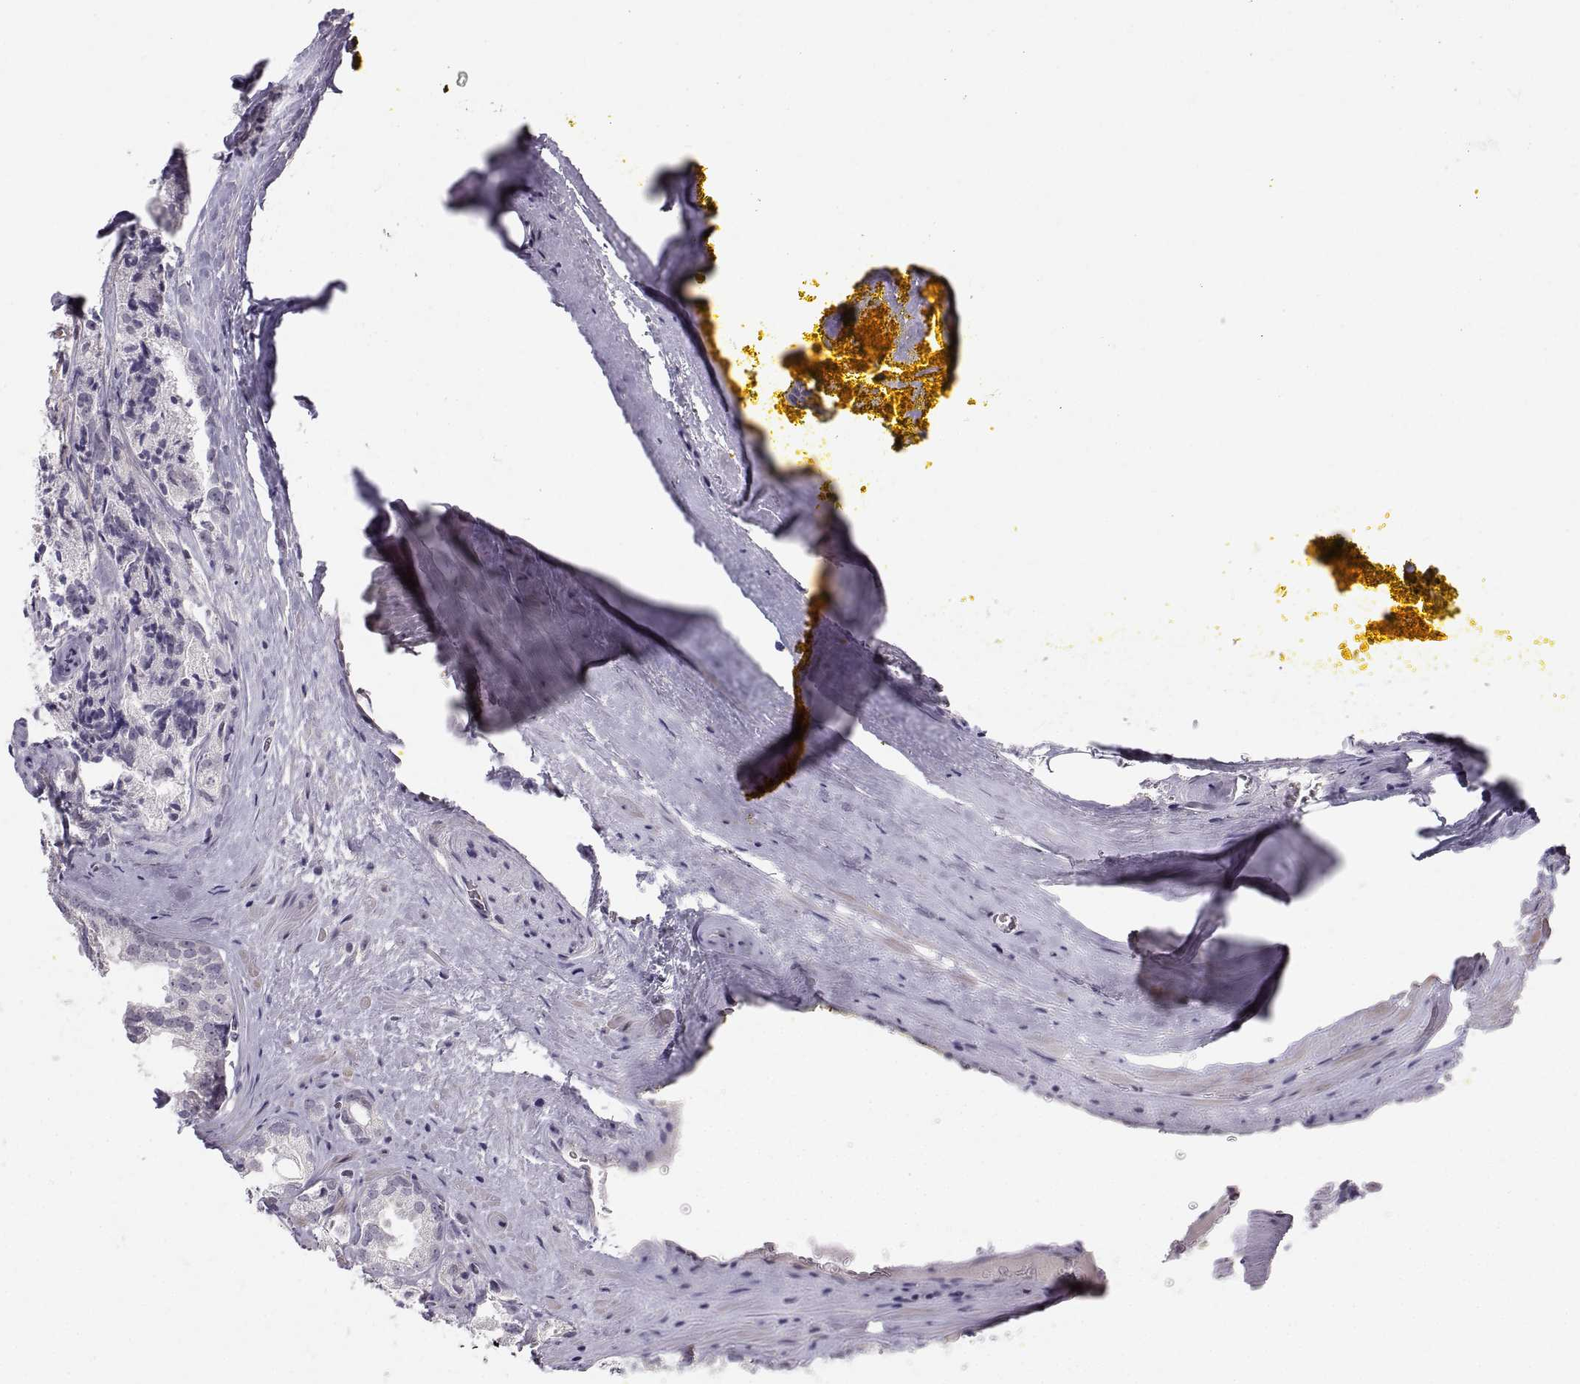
{"staining": {"intensity": "negative", "quantity": "none", "location": "none"}, "tissue": "prostate cancer", "cell_type": "Tumor cells", "image_type": "cancer", "snomed": [{"axis": "morphology", "description": "Adenocarcinoma, NOS"}, {"axis": "morphology", "description": "Adenocarcinoma, High grade"}, {"axis": "topography", "description": "Prostate"}], "caption": "This is an immunohistochemistry photomicrograph of human high-grade adenocarcinoma (prostate). There is no positivity in tumor cells.", "gene": "ZNF185", "patient": {"sex": "male", "age": 70}}